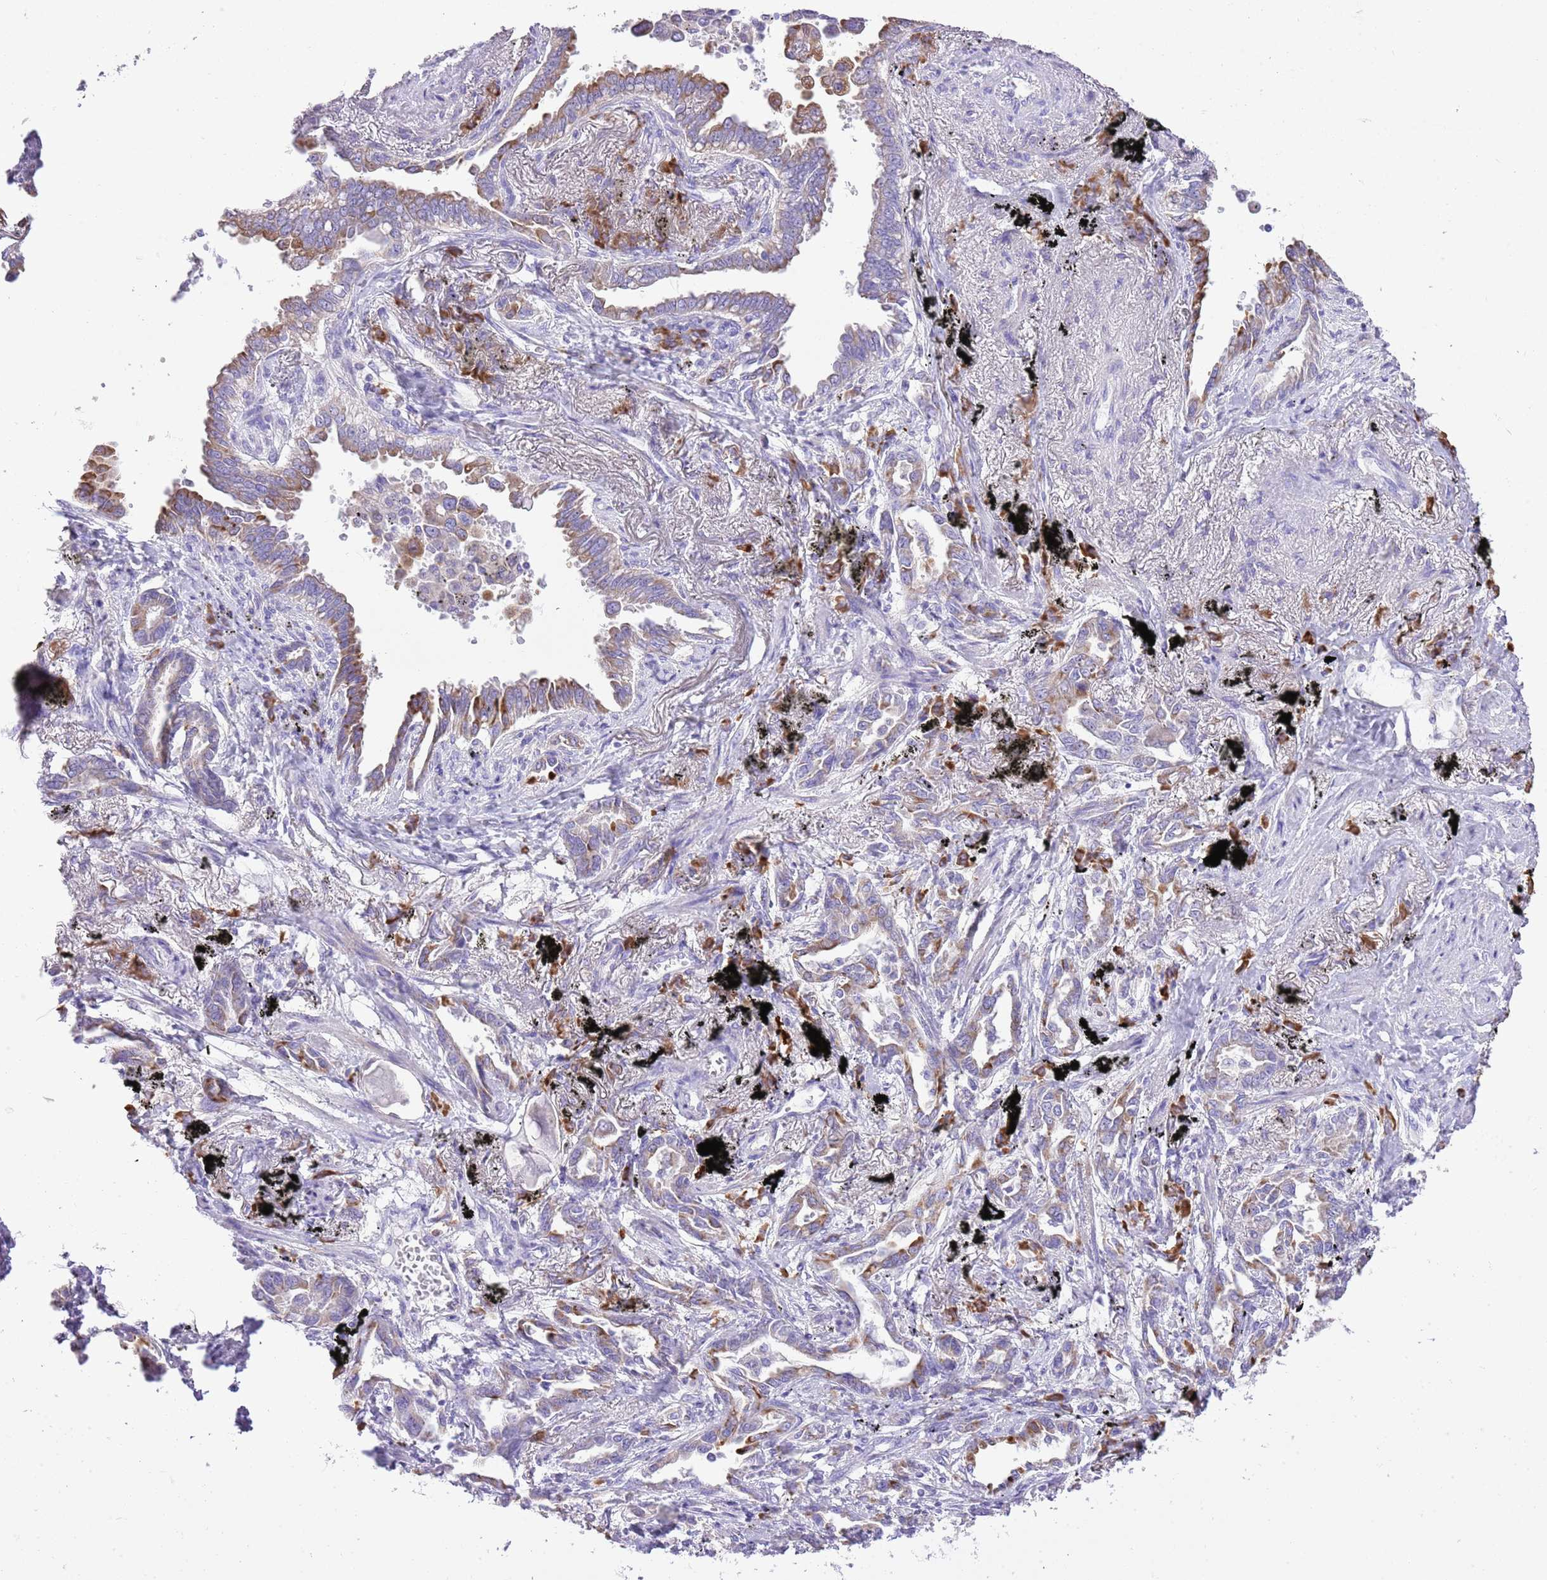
{"staining": {"intensity": "moderate", "quantity": ">75%", "location": "cytoplasmic/membranous"}, "tissue": "lung cancer", "cell_type": "Tumor cells", "image_type": "cancer", "snomed": [{"axis": "morphology", "description": "Adenocarcinoma, NOS"}, {"axis": "topography", "description": "Lung"}], "caption": "This photomicrograph displays lung cancer stained with immunohistochemistry (IHC) to label a protein in brown. The cytoplasmic/membranous of tumor cells show moderate positivity for the protein. Nuclei are counter-stained blue.", "gene": "AAR2", "patient": {"sex": "male", "age": 67}}